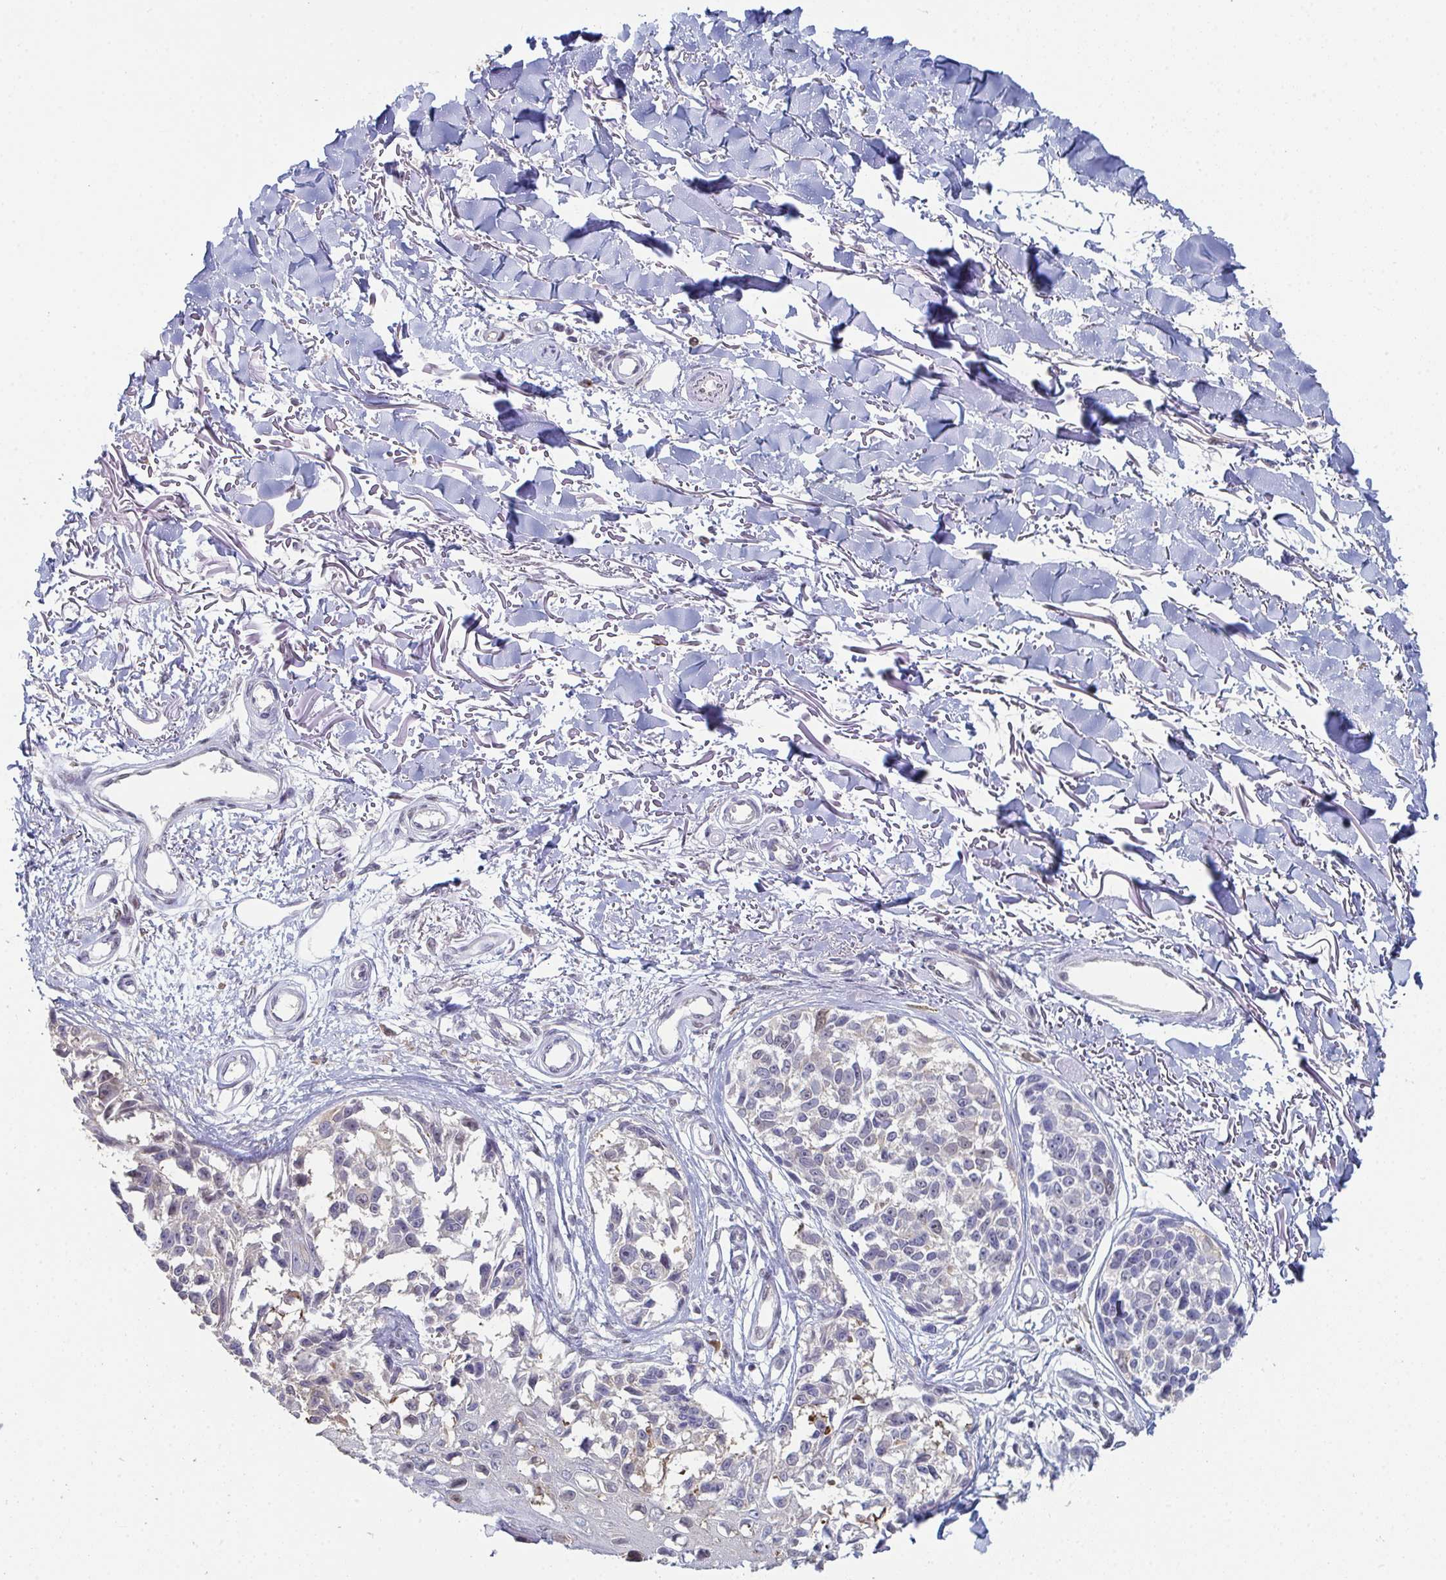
{"staining": {"intensity": "negative", "quantity": "none", "location": "none"}, "tissue": "melanoma", "cell_type": "Tumor cells", "image_type": "cancer", "snomed": [{"axis": "morphology", "description": "Malignant melanoma, NOS"}, {"axis": "topography", "description": "Skin"}], "caption": "Melanoma stained for a protein using immunohistochemistry exhibits no positivity tumor cells.", "gene": "ACD", "patient": {"sex": "male", "age": 73}}